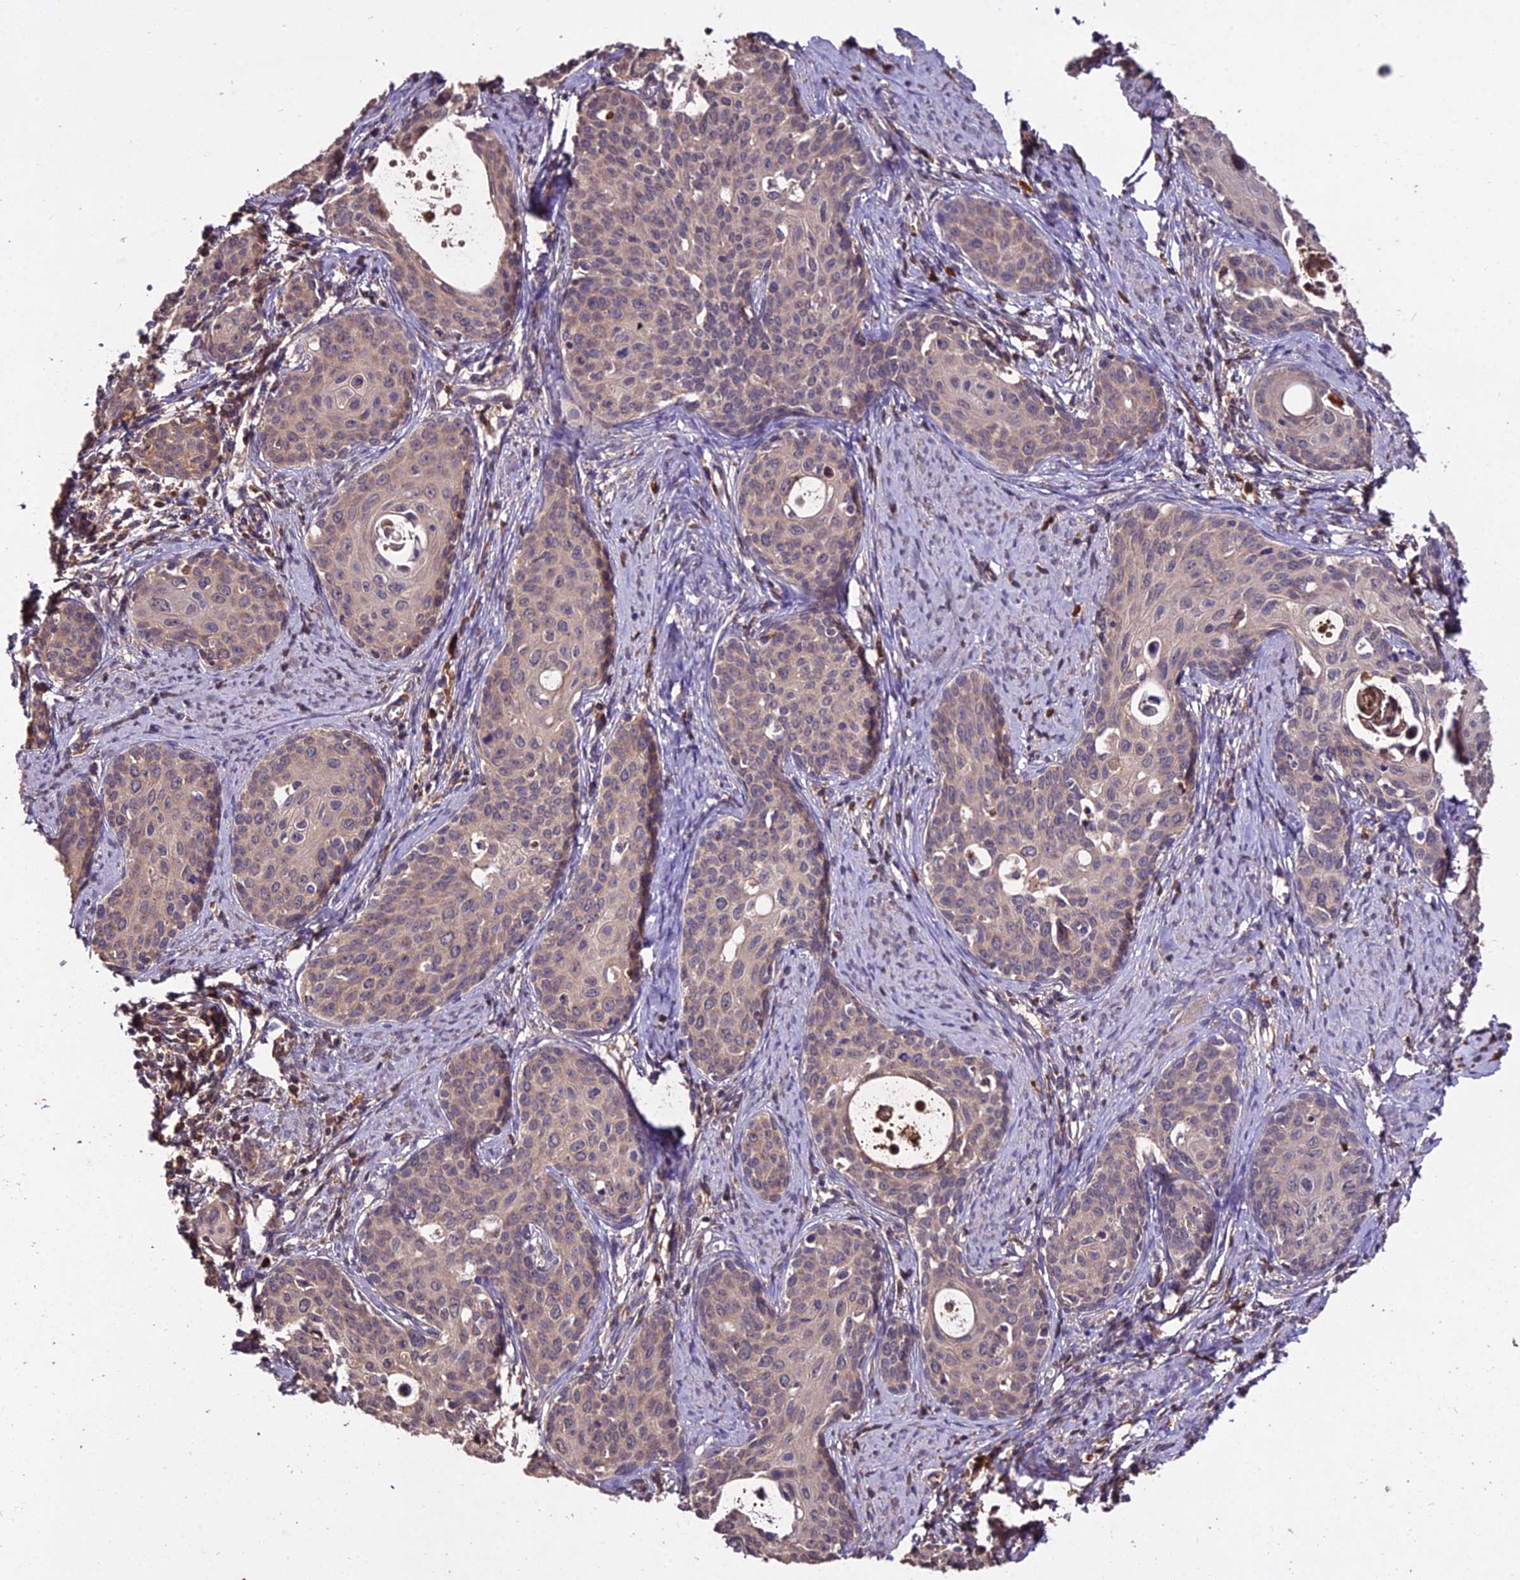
{"staining": {"intensity": "weak", "quantity": "25%-75%", "location": "cytoplasmic/membranous"}, "tissue": "cervical cancer", "cell_type": "Tumor cells", "image_type": "cancer", "snomed": [{"axis": "morphology", "description": "Squamous cell carcinoma, NOS"}, {"axis": "topography", "description": "Cervix"}], "caption": "Cervical cancer tissue displays weak cytoplasmic/membranous expression in about 25%-75% of tumor cells, visualized by immunohistochemistry.", "gene": "KCTD16", "patient": {"sex": "female", "age": 52}}